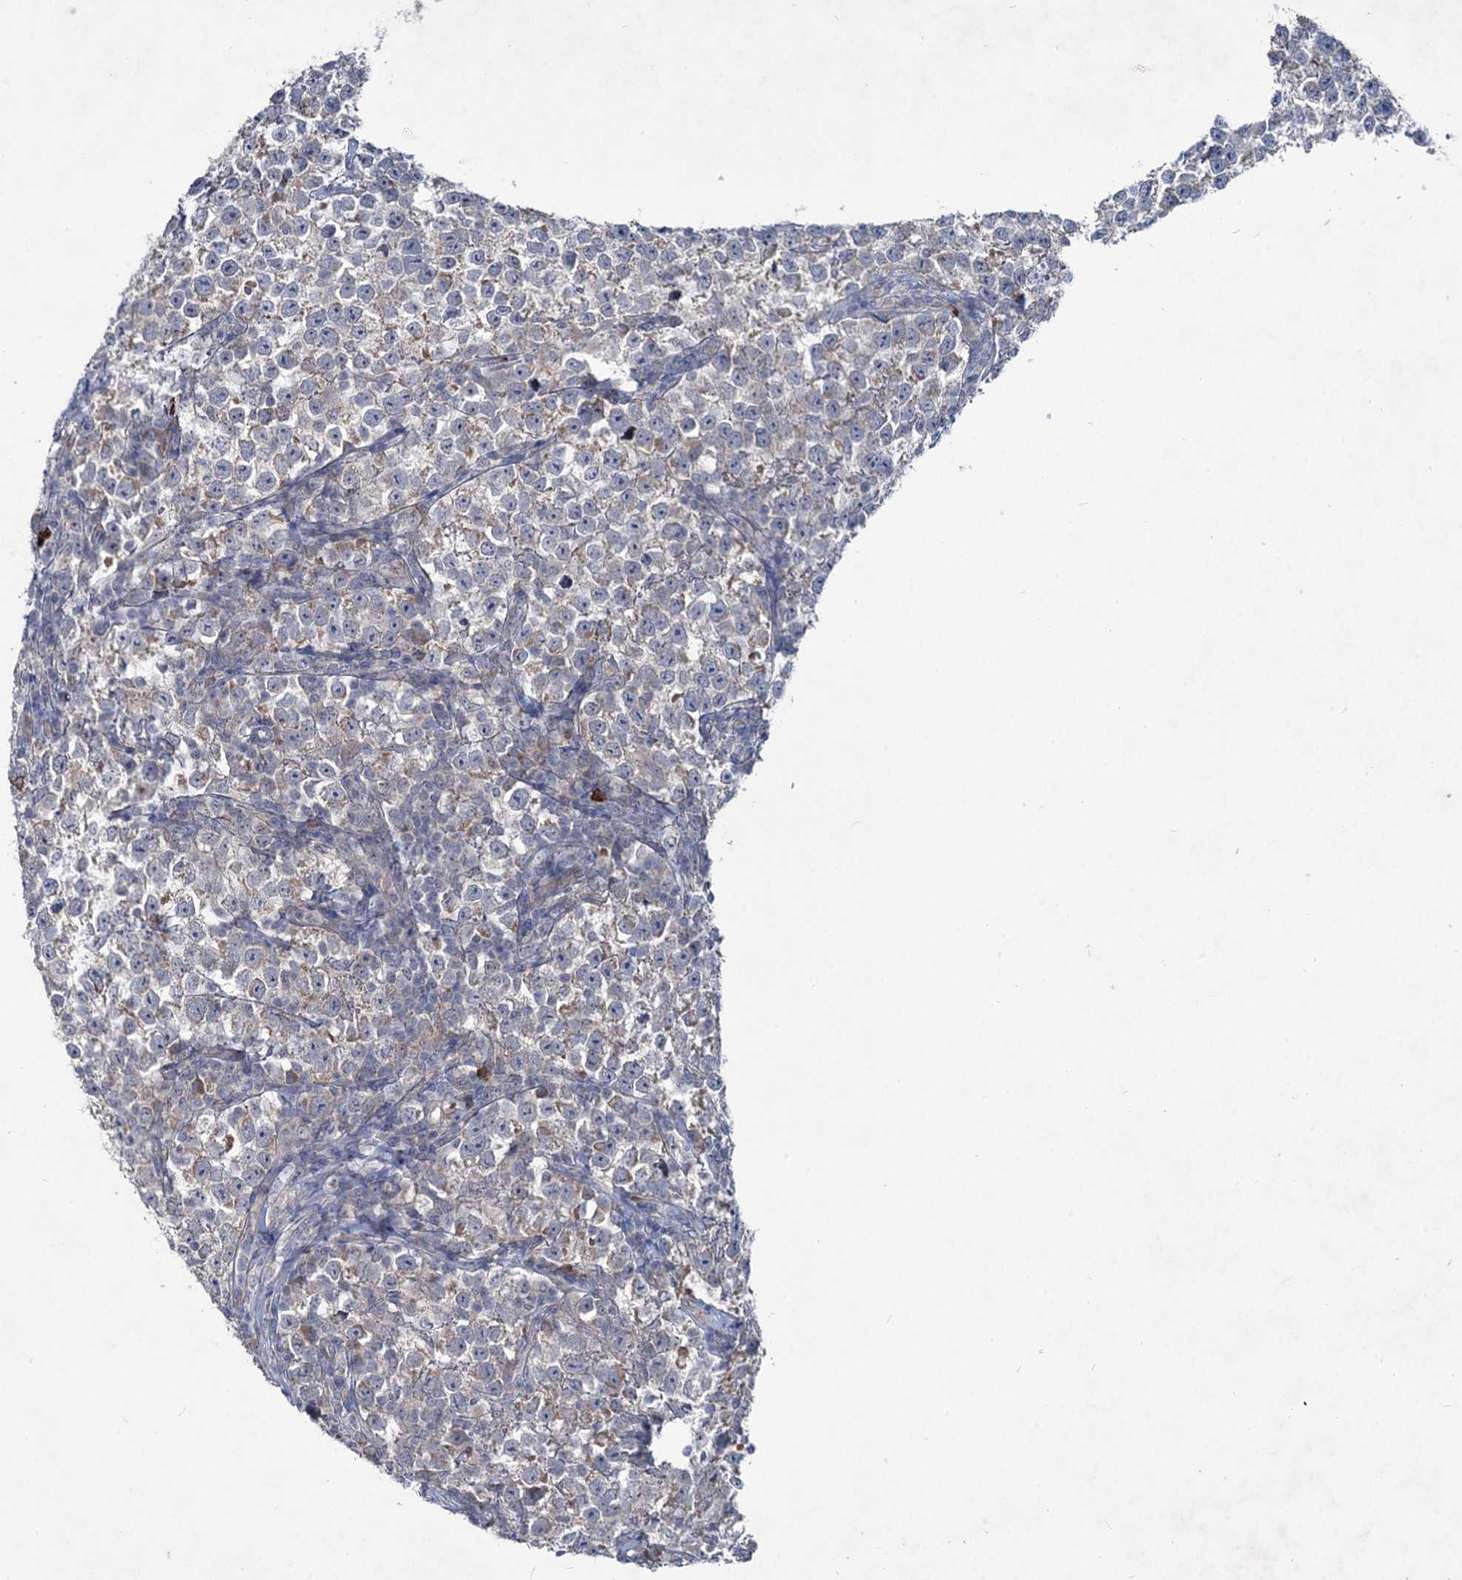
{"staining": {"intensity": "weak", "quantity": "<25%", "location": "cytoplasmic/membranous"}, "tissue": "testis cancer", "cell_type": "Tumor cells", "image_type": "cancer", "snomed": [{"axis": "morphology", "description": "Normal tissue, NOS"}, {"axis": "morphology", "description": "Seminoma, NOS"}, {"axis": "topography", "description": "Testis"}], "caption": "A high-resolution photomicrograph shows immunohistochemistry (IHC) staining of testis seminoma, which shows no significant positivity in tumor cells.", "gene": "RNF6", "patient": {"sex": "male", "age": 43}}